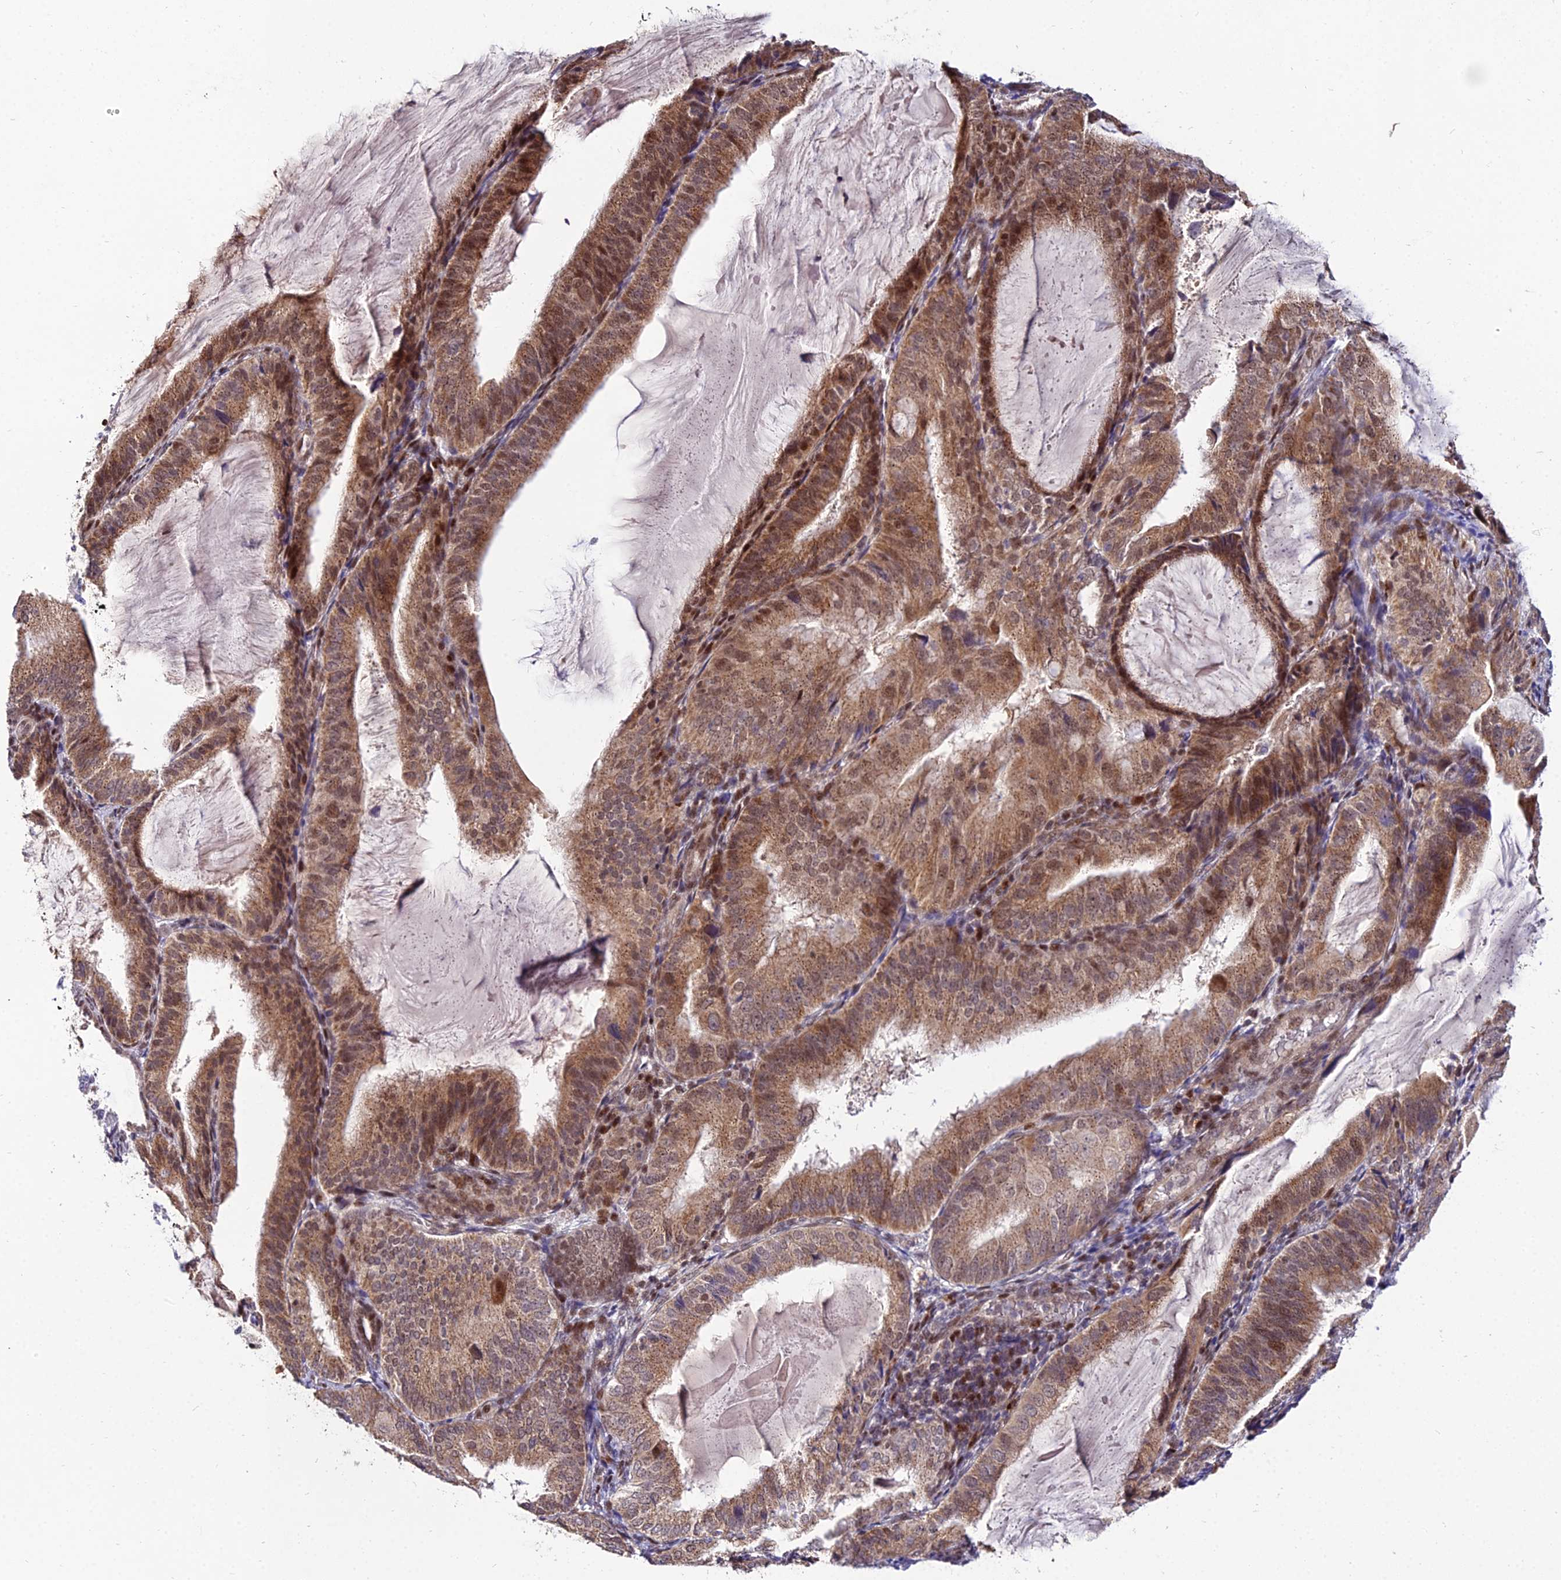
{"staining": {"intensity": "moderate", "quantity": ">75%", "location": "cytoplasmic/membranous,nuclear"}, "tissue": "endometrial cancer", "cell_type": "Tumor cells", "image_type": "cancer", "snomed": [{"axis": "morphology", "description": "Adenocarcinoma, NOS"}, {"axis": "topography", "description": "Endometrium"}], "caption": "A micrograph of human endometrial cancer (adenocarcinoma) stained for a protein displays moderate cytoplasmic/membranous and nuclear brown staining in tumor cells.", "gene": "CIB3", "patient": {"sex": "female", "age": 81}}